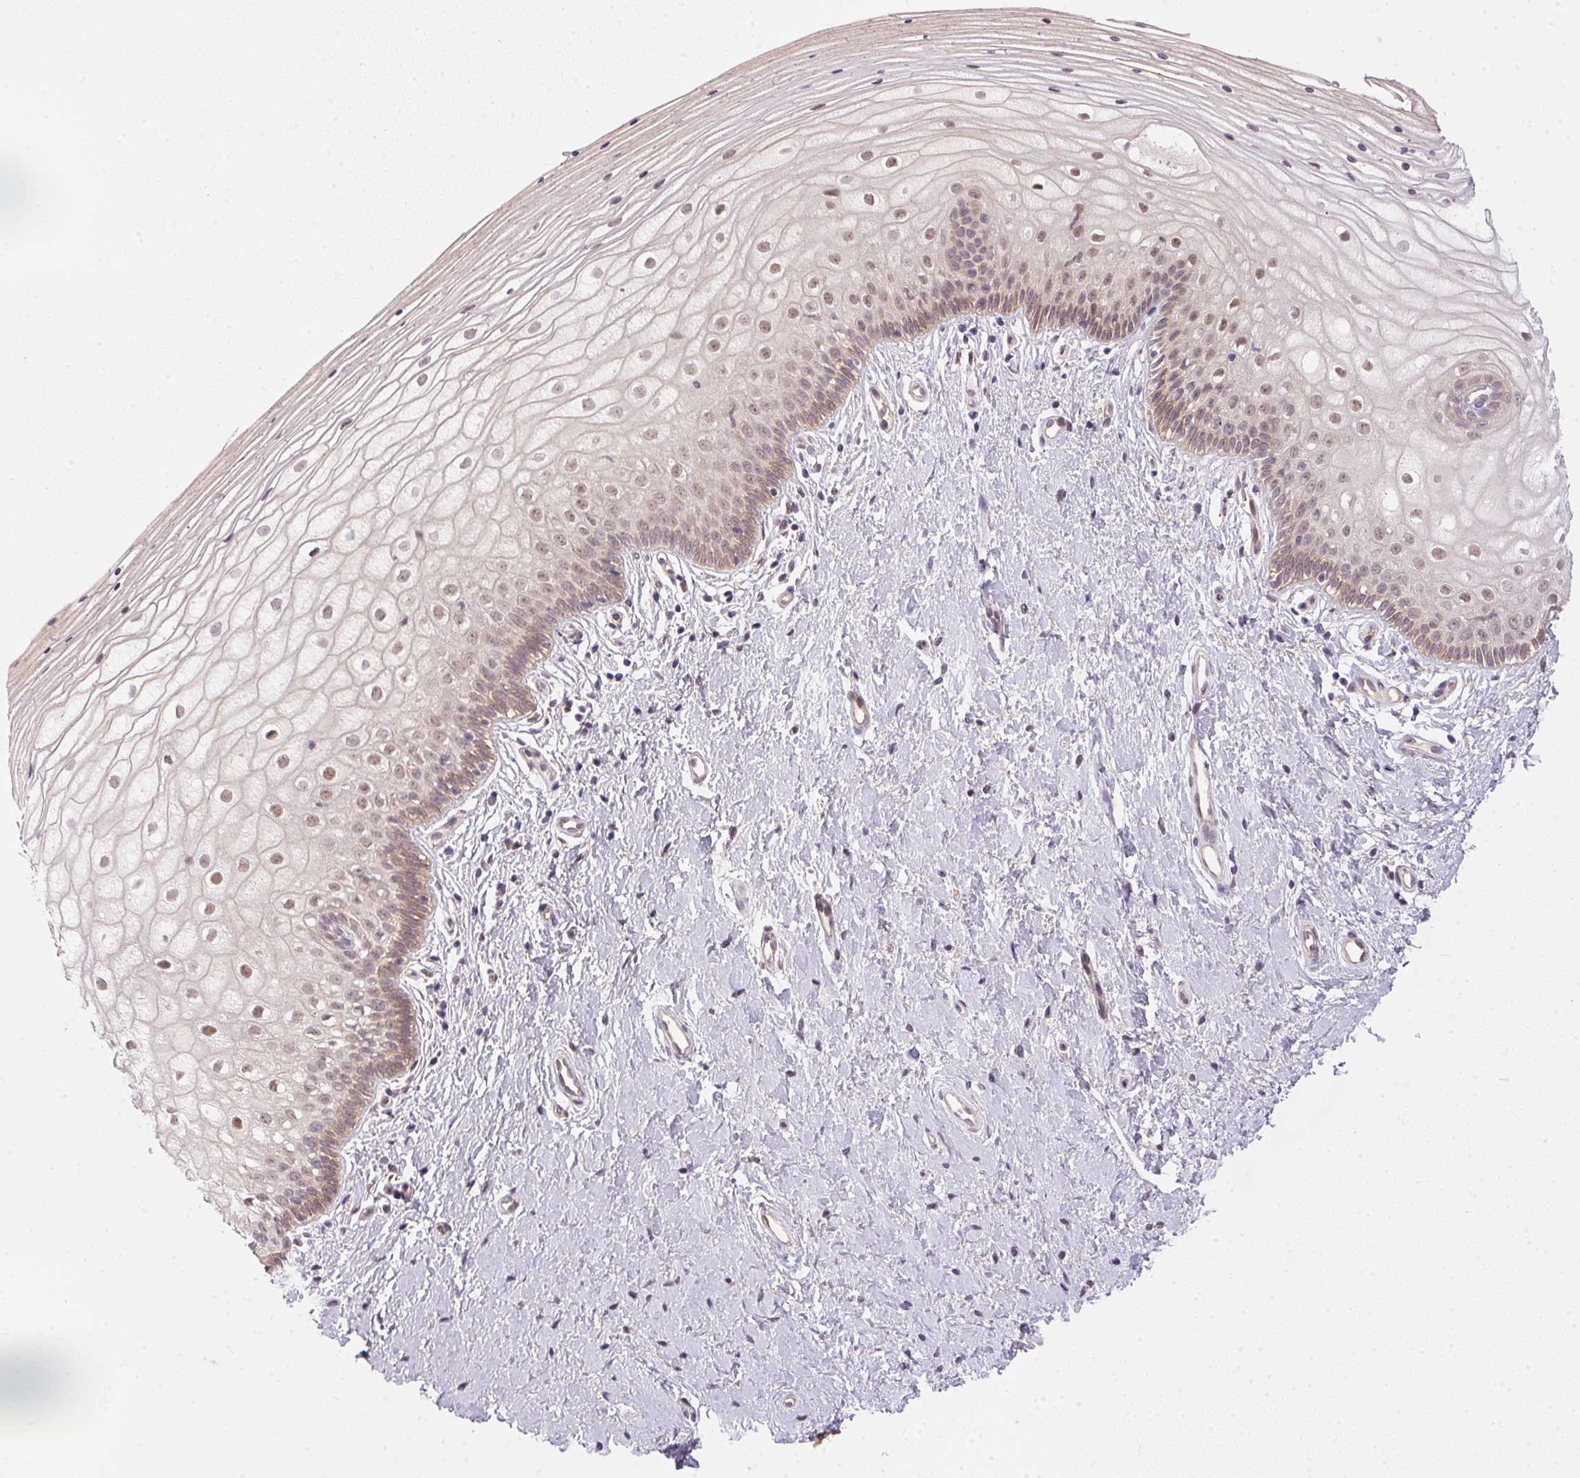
{"staining": {"intensity": "weak", "quantity": "25%-75%", "location": "nuclear"}, "tissue": "vagina", "cell_type": "Squamous epithelial cells", "image_type": "normal", "snomed": [{"axis": "morphology", "description": "Normal tissue, NOS"}, {"axis": "topography", "description": "Vagina"}], "caption": "Vagina stained with a brown dye exhibits weak nuclear positive staining in about 25%-75% of squamous epithelial cells.", "gene": "CFAP92", "patient": {"sex": "female", "age": 39}}